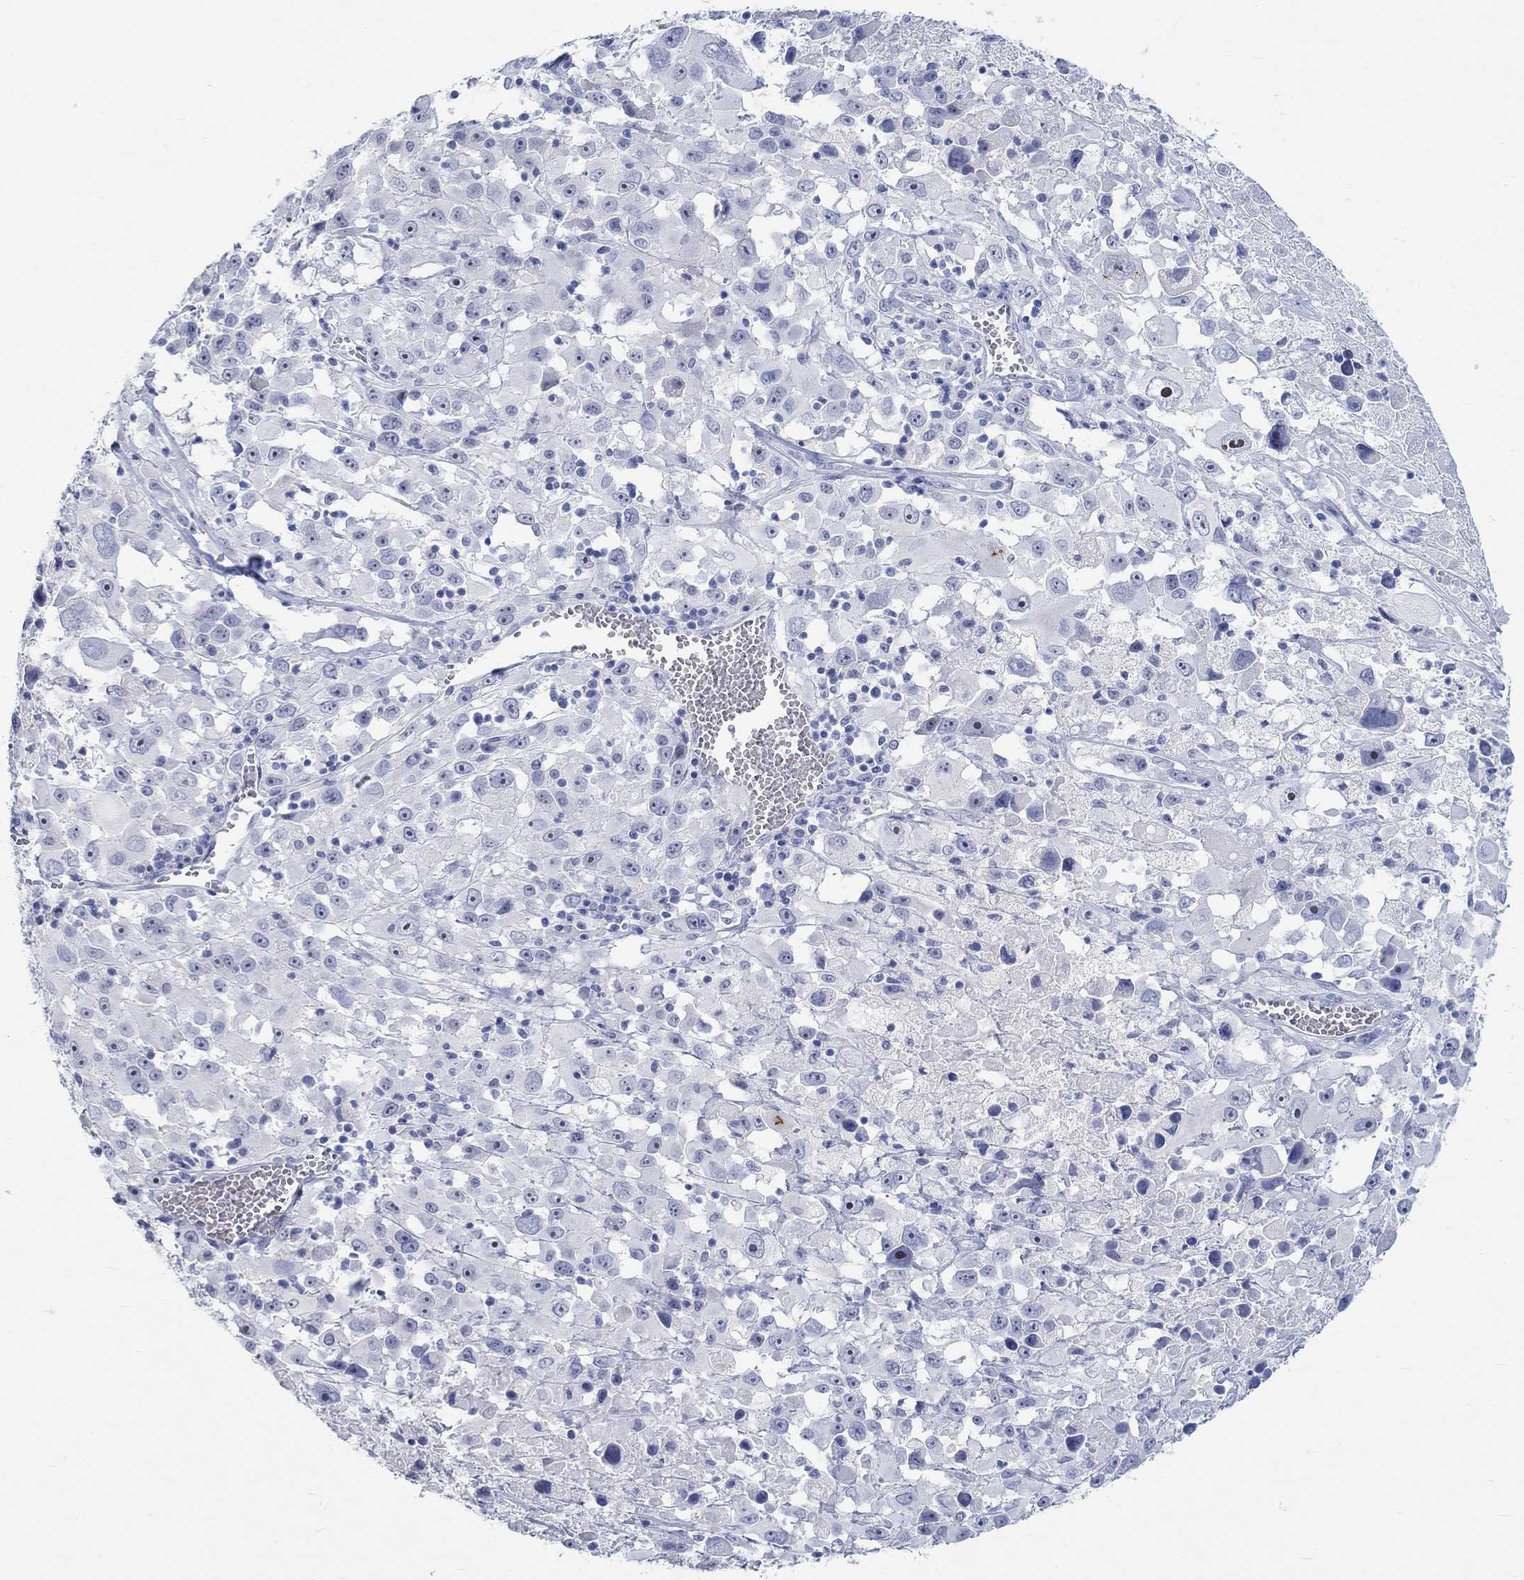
{"staining": {"intensity": "negative", "quantity": "none", "location": "none"}, "tissue": "melanoma", "cell_type": "Tumor cells", "image_type": "cancer", "snomed": [{"axis": "morphology", "description": "Malignant melanoma, Metastatic site"}, {"axis": "topography", "description": "Lymph node"}], "caption": "An immunohistochemistry (IHC) micrograph of melanoma is shown. There is no staining in tumor cells of melanoma.", "gene": "GRIA3", "patient": {"sex": "male", "age": 50}}